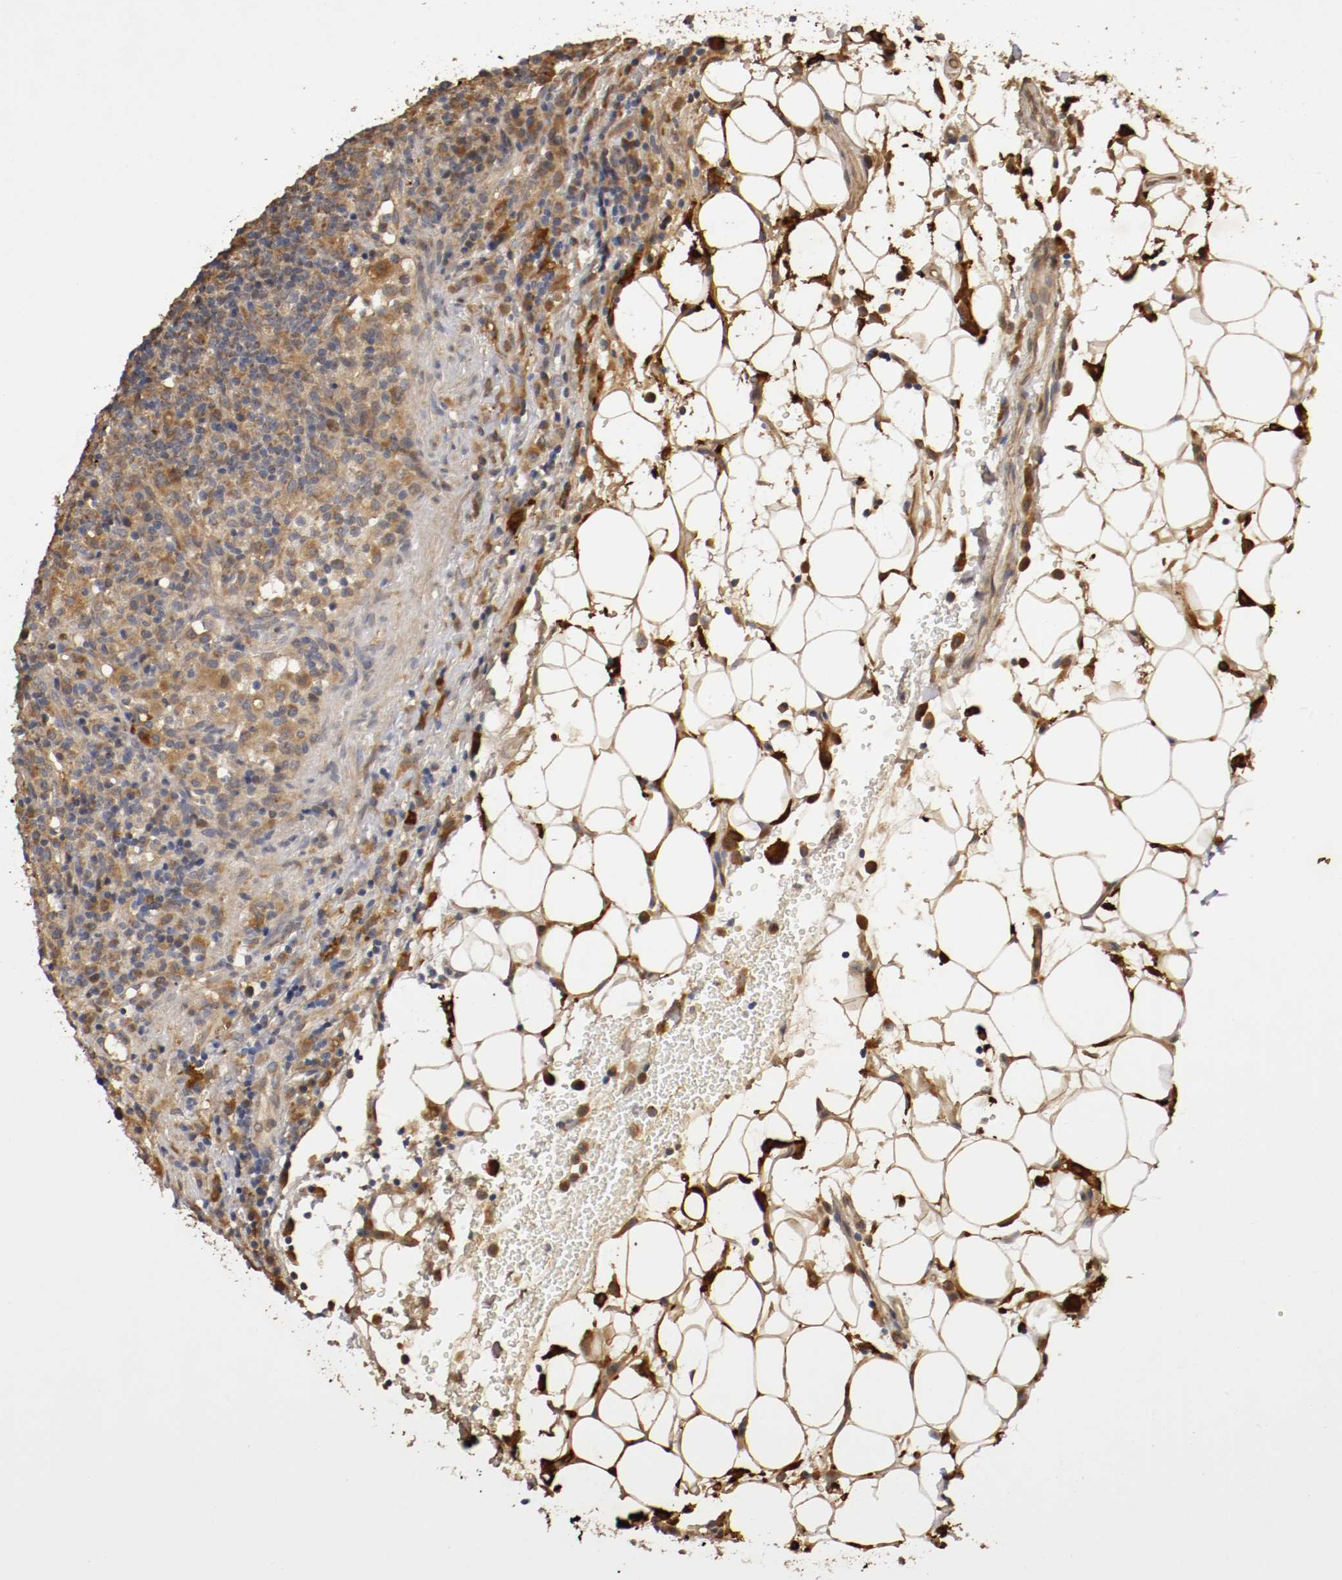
{"staining": {"intensity": "moderate", "quantity": "25%-75%", "location": "cytoplasmic/membranous"}, "tissue": "lymphoma", "cell_type": "Tumor cells", "image_type": "cancer", "snomed": [{"axis": "morphology", "description": "Hodgkin's disease, NOS"}, {"axis": "topography", "description": "Lymph node"}], "caption": "Immunohistochemical staining of lymphoma shows moderate cytoplasmic/membranous protein expression in about 25%-75% of tumor cells.", "gene": "VEZT", "patient": {"sex": "male", "age": 65}}